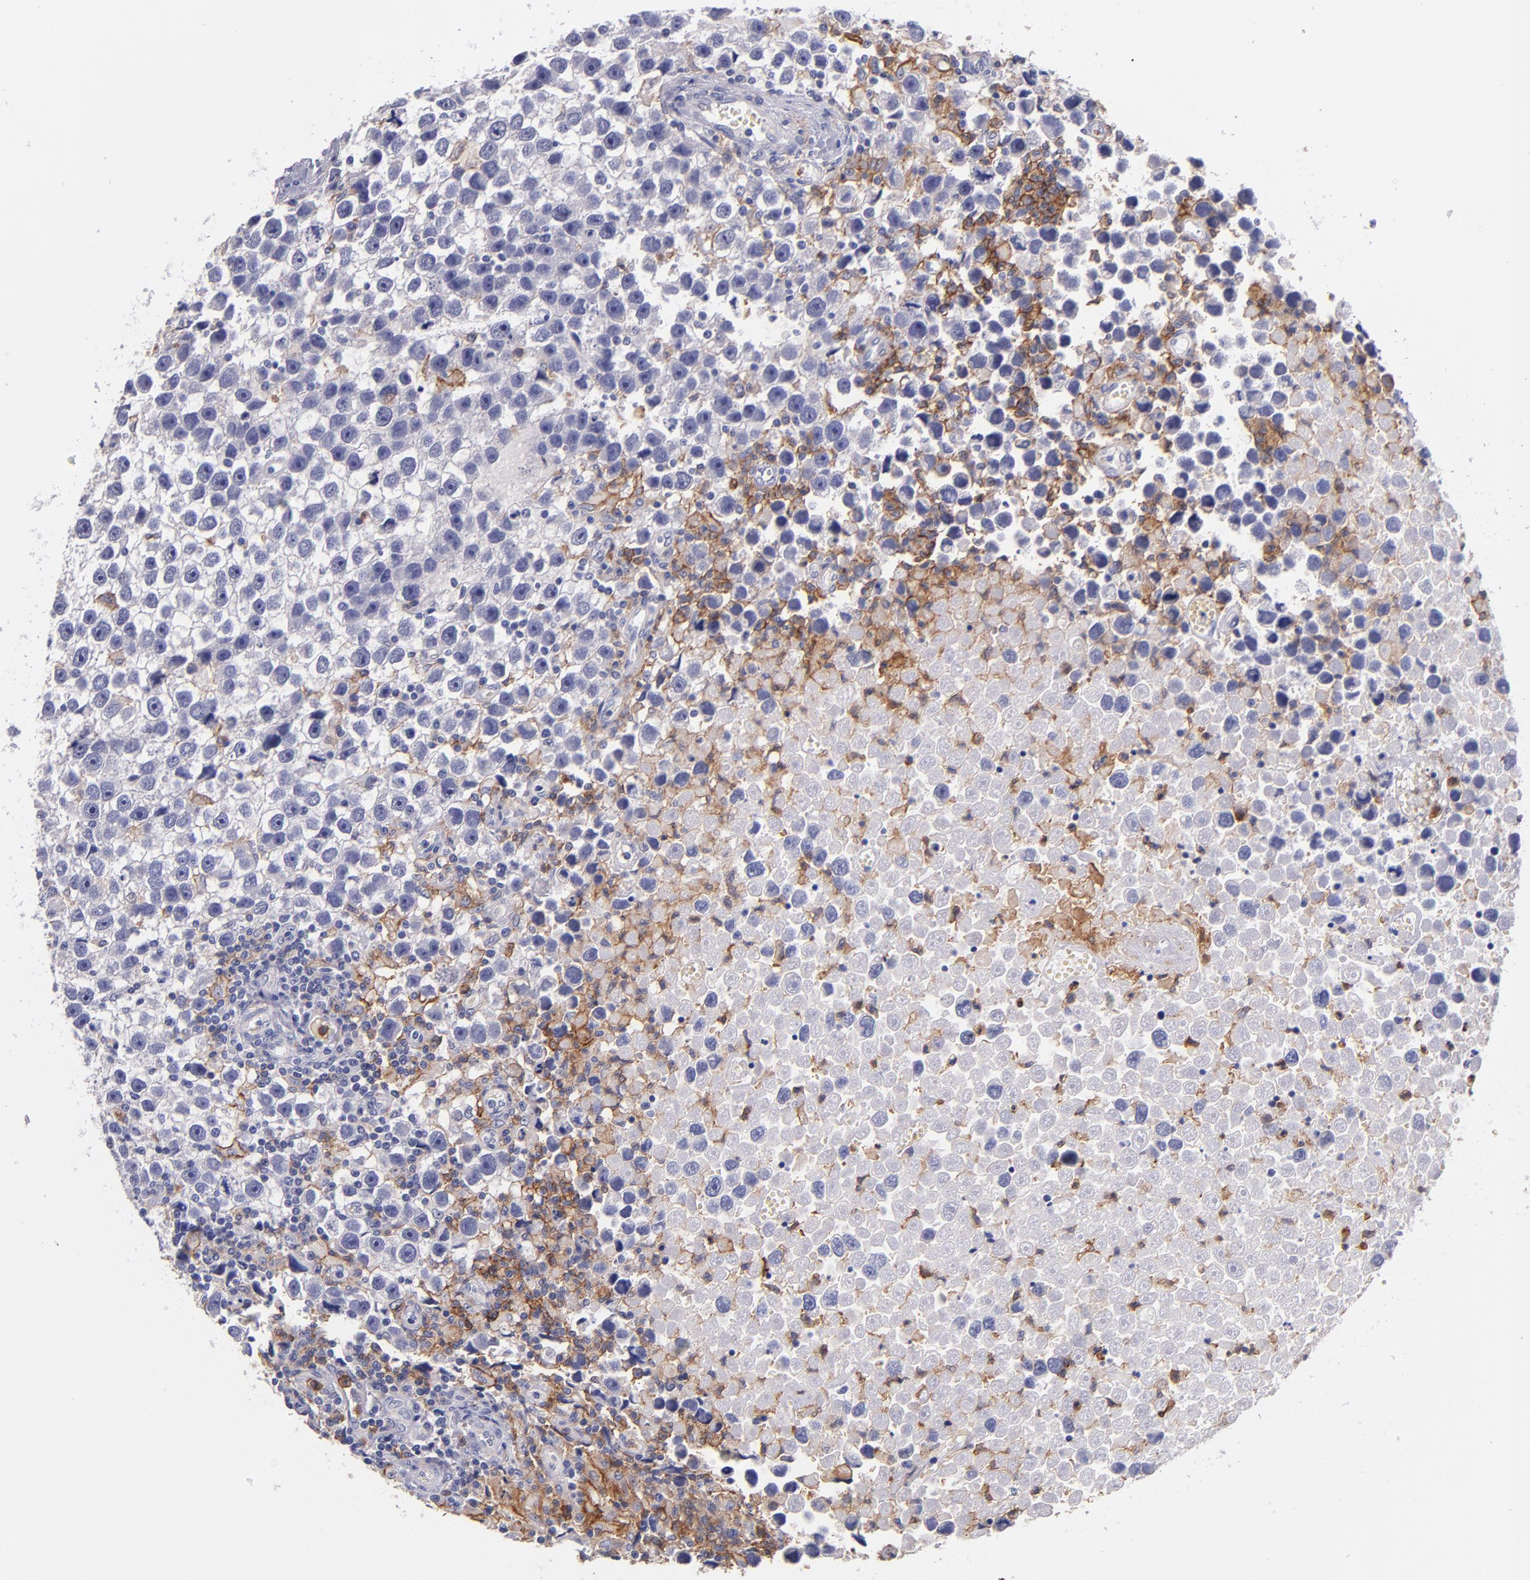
{"staining": {"intensity": "moderate", "quantity": "<25%", "location": "cytoplasmic/membranous"}, "tissue": "testis cancer", "cell_type": "Tumor cells", "image_type": "cancer", "snomed": [{"axis": "morphology", "description": "Seminoma, NOS"}, {"axis": "topography", "description": "Testis"}], "caption": "Human testis cancer stained with a brown dye shows moderate cytoplasmic/membranous positive expression in about <25% of tumor cells.", "gene": "C5AR1", "patient": {"sex": "male", "age": 43}}